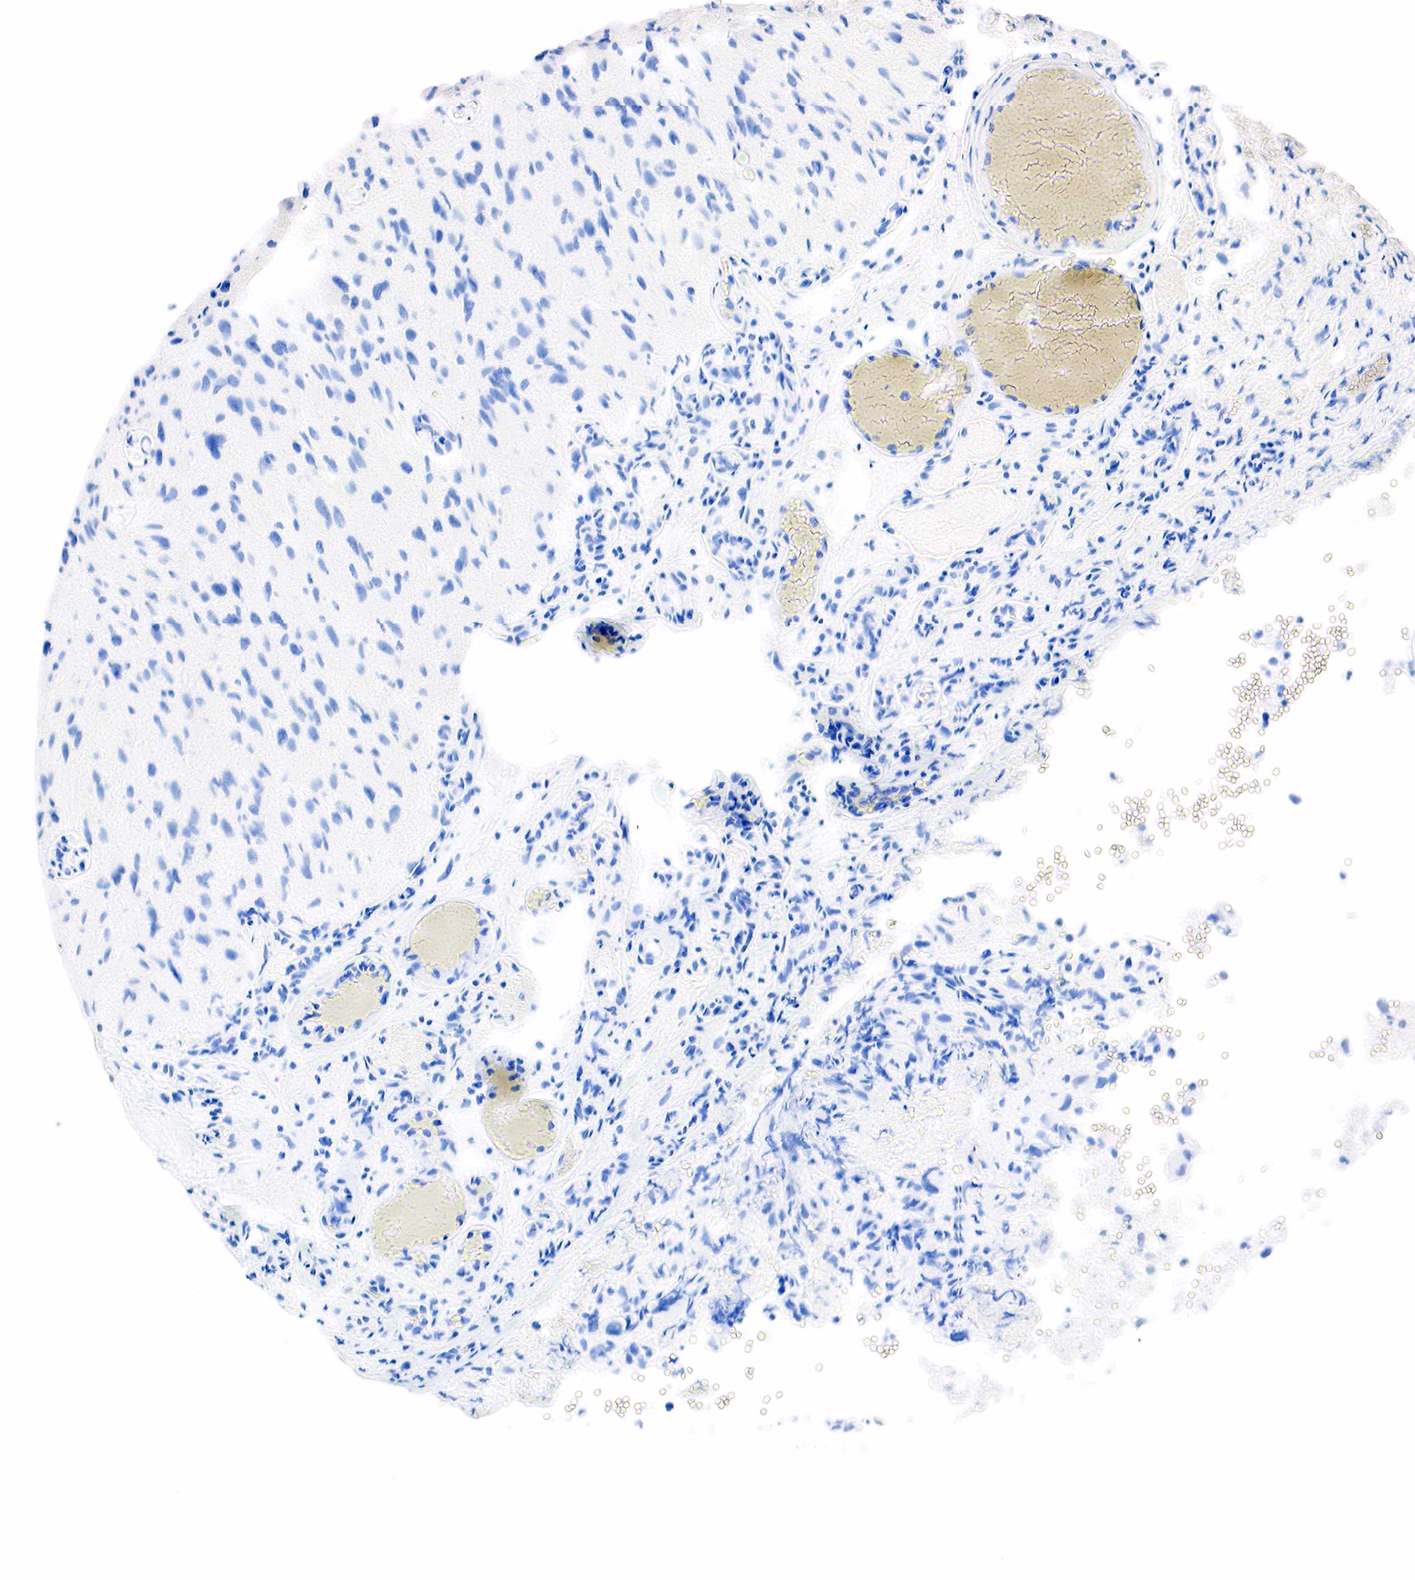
{"staining": {"intensity": "negative", "quantity": "none", "location": "none"}, "tissue": "glioma", "cell_type": "Tumor cells", "image_type": "cancer", "snomed": [{"axis": "morphology", "description": "Glioma, malignant, High grade"}, {"axis": "topography", "description": "Brain"}], "caption": "Human glioma stained for a protein using IHC shows no positivity in tumor cells.", "gene": "PTH", "patient": {"sex": "male", "age": 69}}